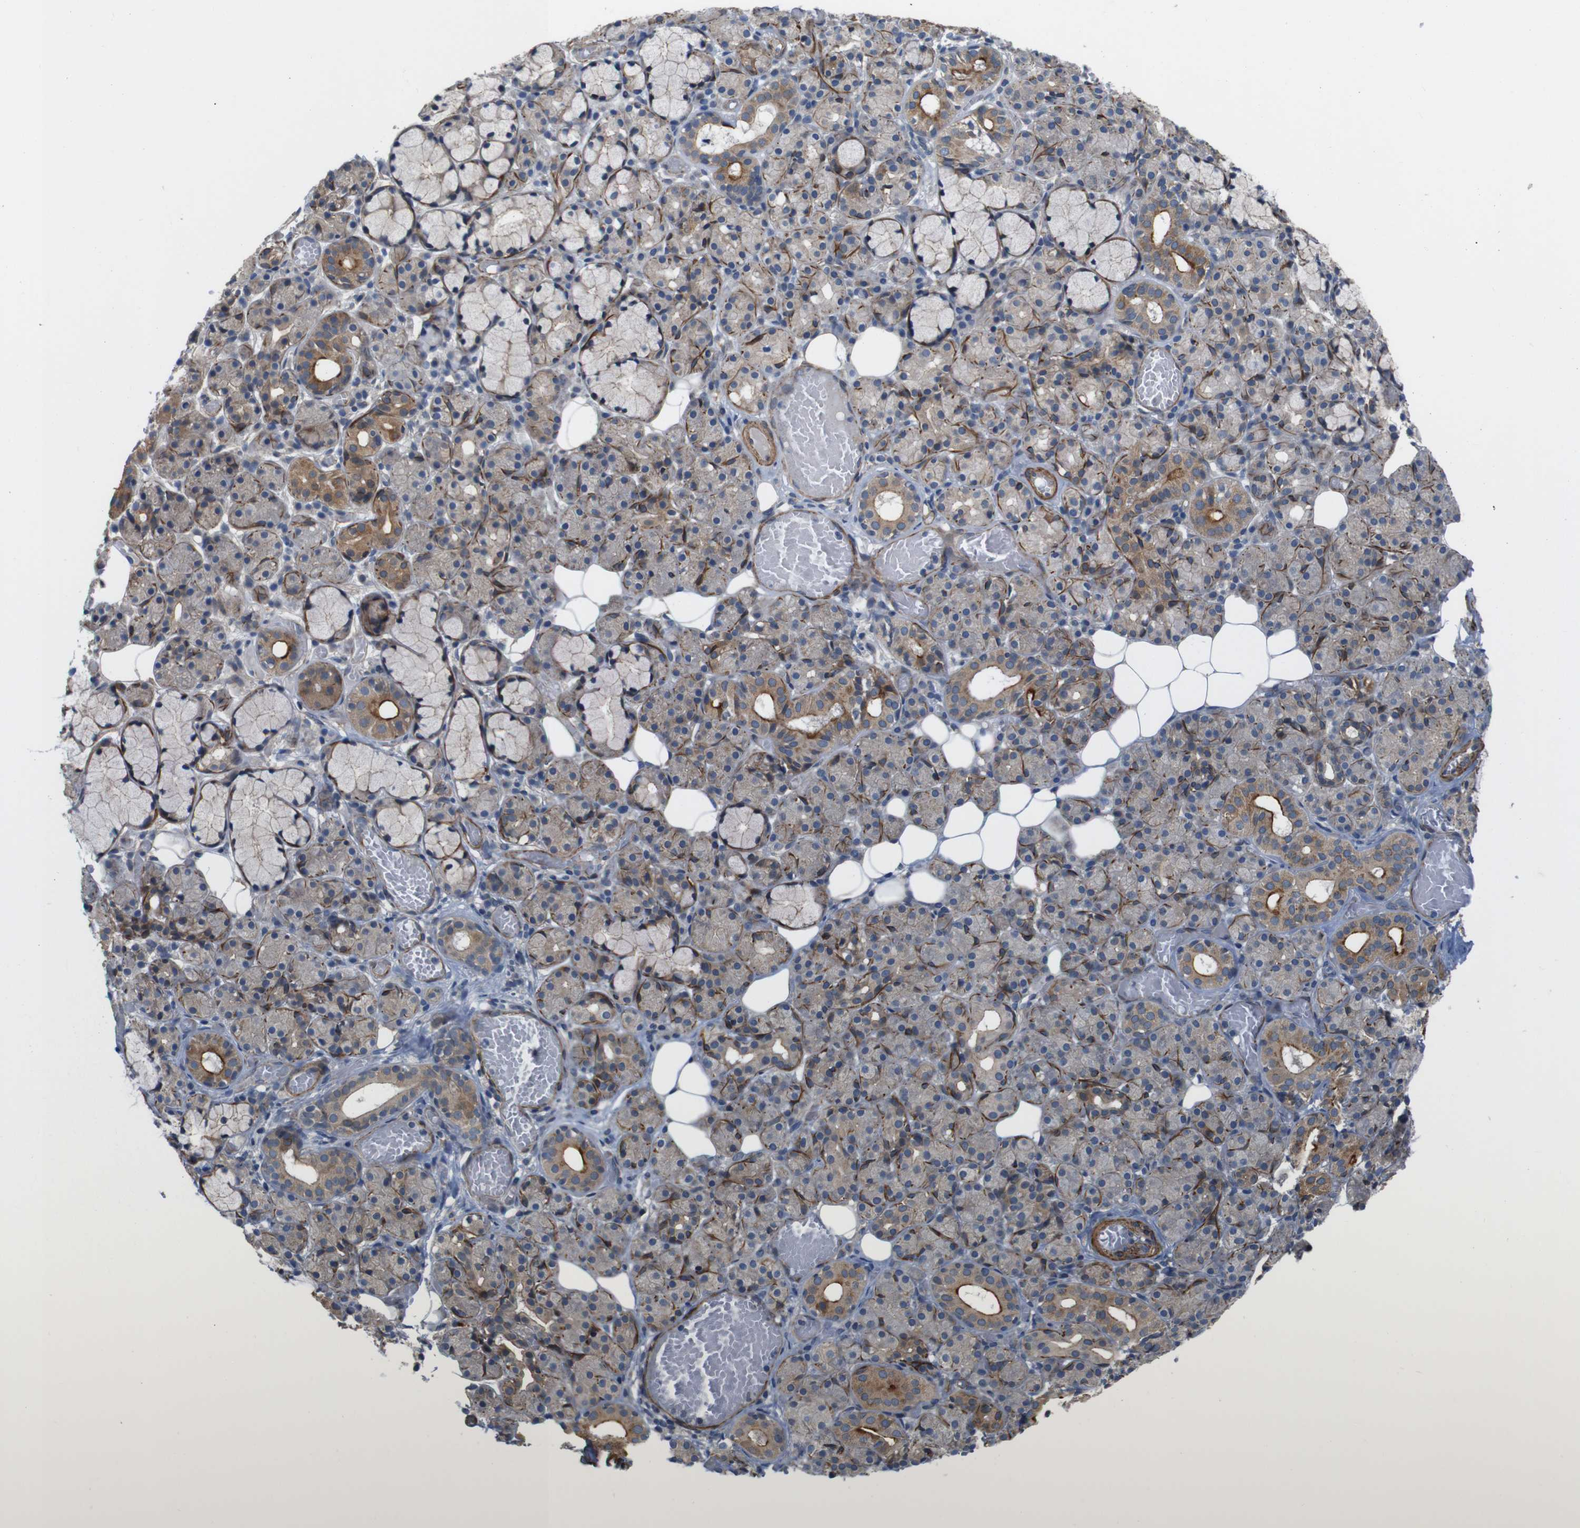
{"staining": {"intensity": "moderate", "quantity": "25%-75%", "location": "cytoplasmic/membranous"}, "tissue": "salivary gland", "cell_type": "Glandular cells", "image_type": "normal", "snomed": [{"axis": "morphology", "description": "Normal tissue, NOS"}, {"axis": "topography", "description": "Salivary gland"}], "caption": "Immunohistochemistry of unremarkable human salivary gland demonstrates medium levels of moderate cytoplasmic/membranous expression in about 25%-75% of glandular cells. (DAB IHC, brown staining for protein, blue staining for nuclei).", "gene": "GGT7", "patient": {"sex": "male", "age": 63}}